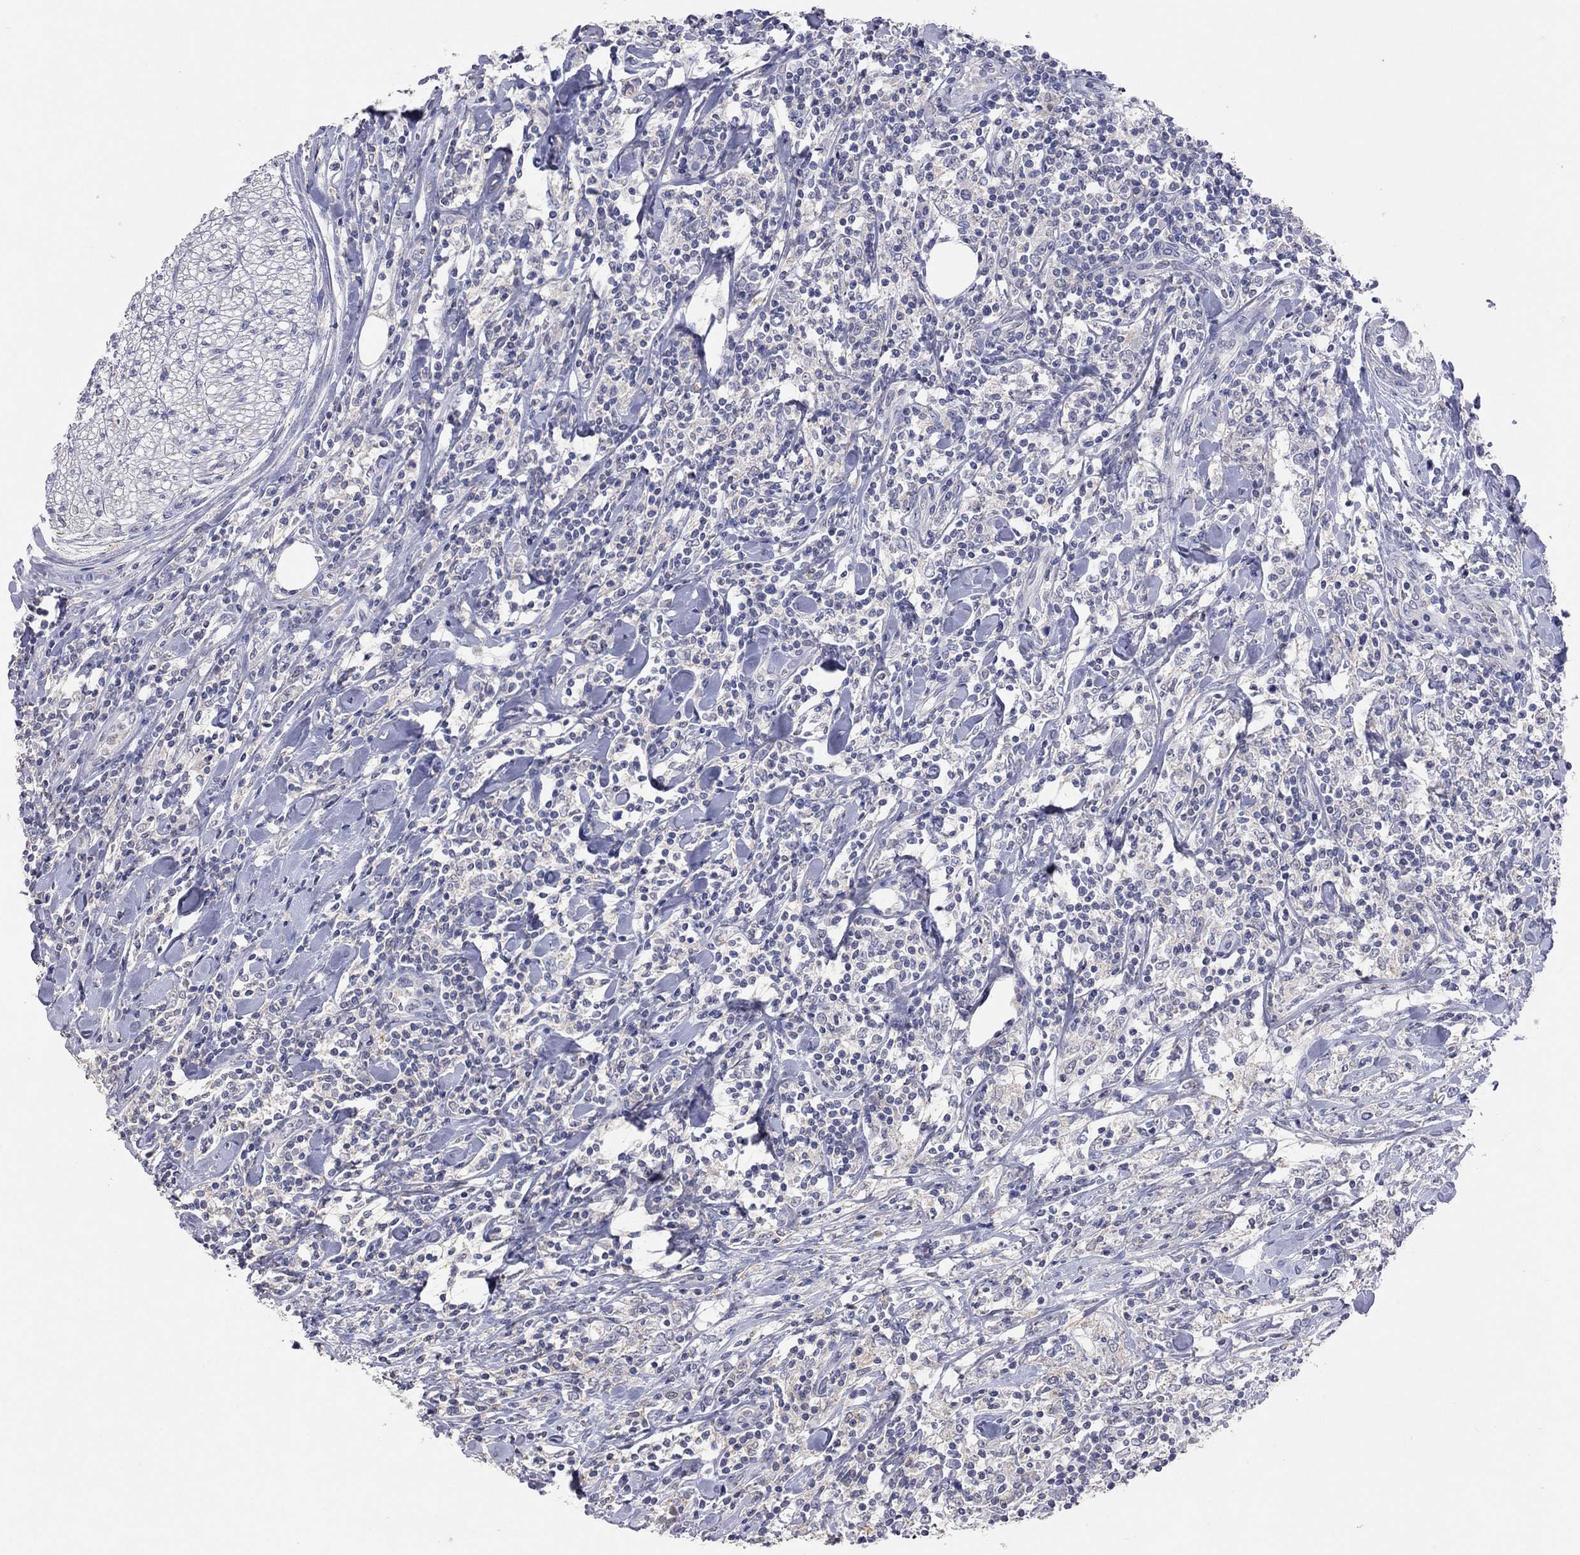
{"staining": {"intensity": "negative", "quantity": "none", "location": "none"}, "tissue": "lymphoma", "cell_type": "Tumor cells", "image_type": "cancer", "snomed": [{"axis": "morphology", "description": "Malignant lymphoma, non-Hodgkin's type, High grade"}, {"axis": "topography", "description": "Lymph node"}], "caption": "An immunohistochemistry image of lymphoma is shown. There is no staining in tumor cells of lymphoma.", "gene": "MMP13", "patient": {"sex": "female", "age": 84}}